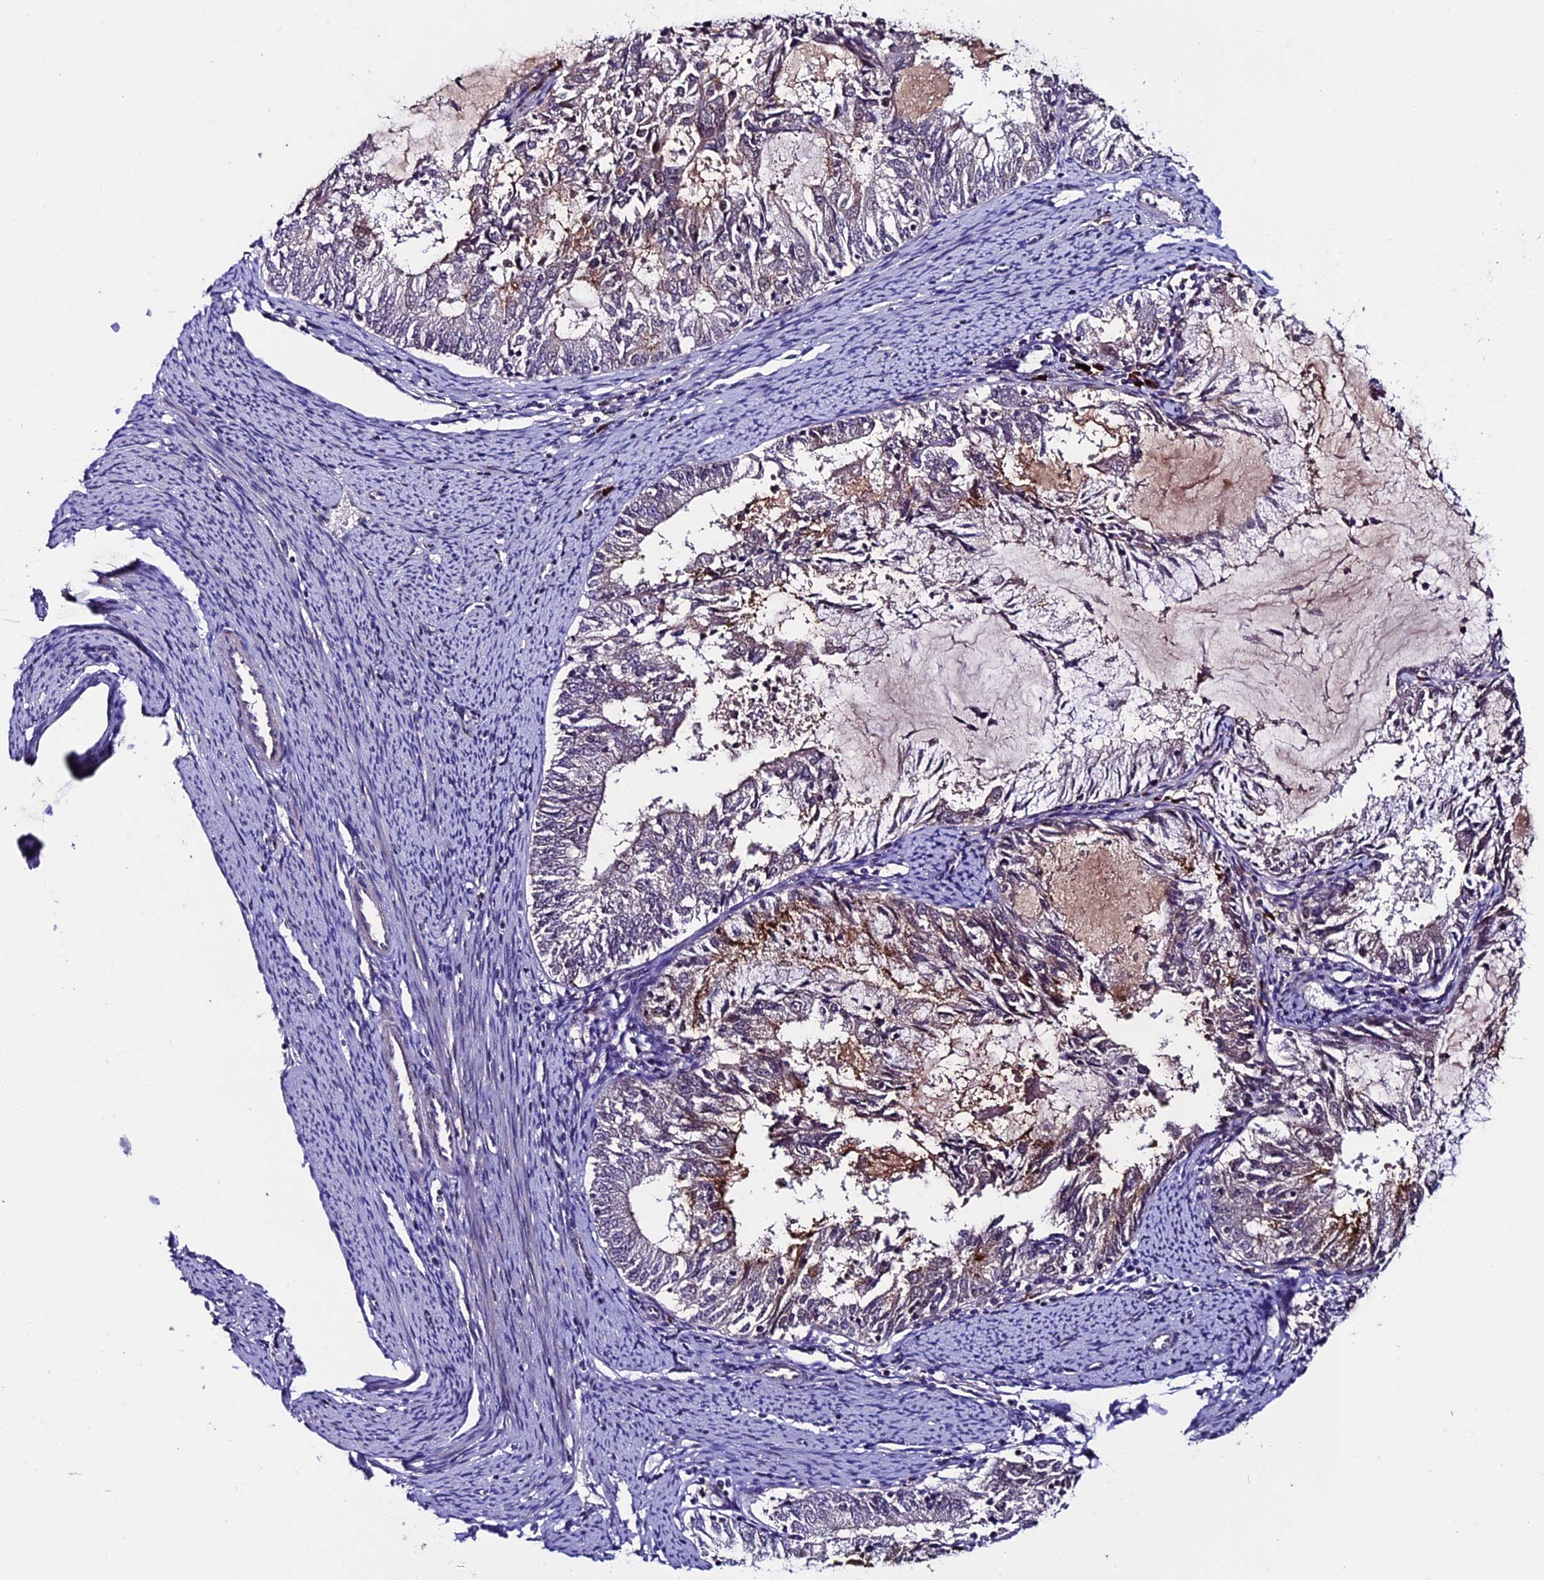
{"staining": {"intensity": "moderate", "quantity": "<25%", "location": "cytoplasmic/membranous"}, "tissue": "endometrial cancer", "cell_type": "Tumor cells", "image_type": "cancer", "snomed": [{"axis": "morphology", "description": "Adenocarcinoma, NOS"}, {"axis": "topography", "description": "Endometrium"}], "caption": "Brown immunohistochemical staining in human endometrial adenocarcinoma reveals moderate cytoplasmic/membranous positivity in approximately <25% of tumor cells.", "gene": "SIPA1L3", "patient": {"sex": "female", "age": 57}}